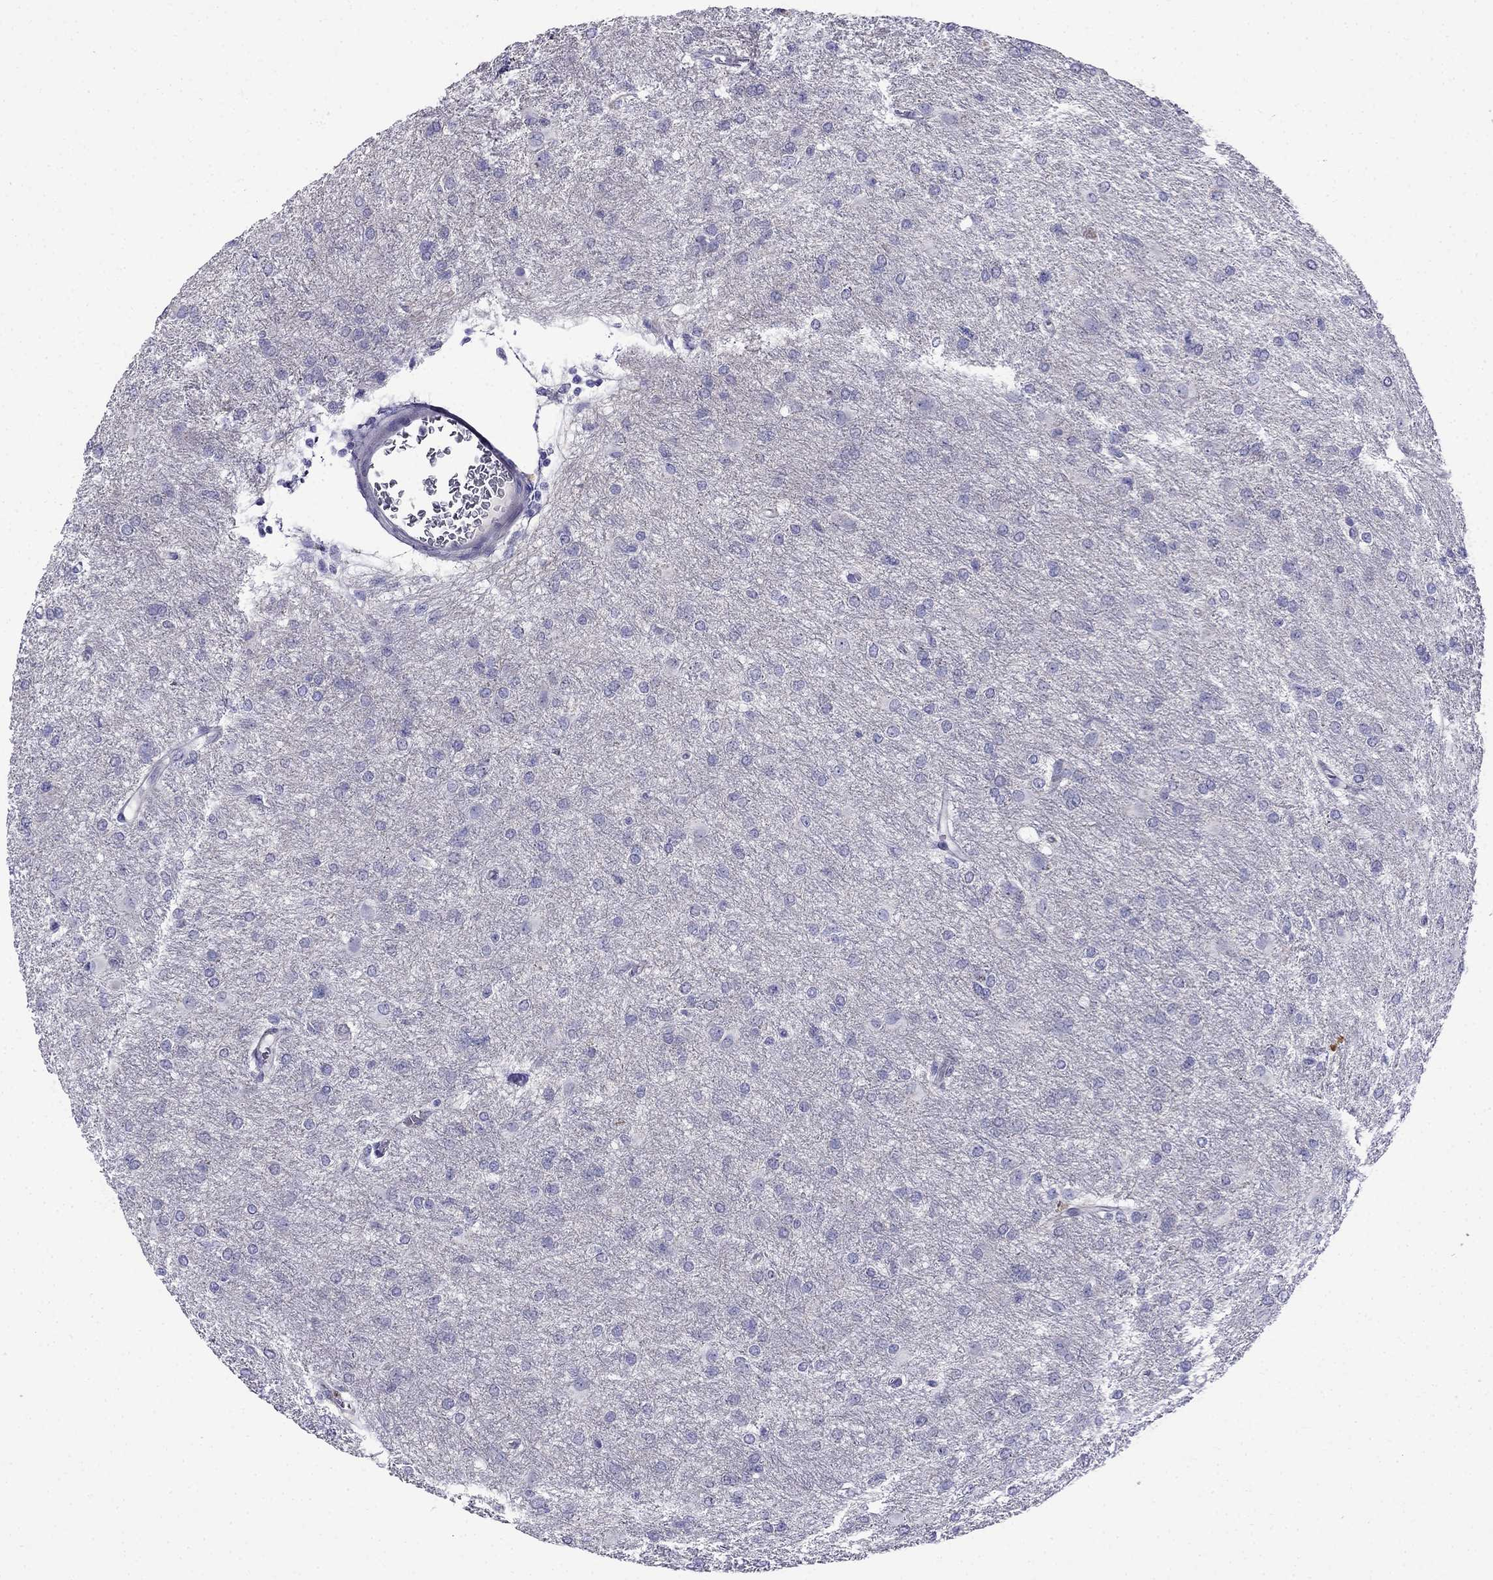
{"staining": {"intensity": "negative", "quantity": "none", "location": "none"}, "tissue": "glioma", "cell_type": "Tumor cells", "image_type": "cancer", "snomed": [{"axis": "morphology", "description": "Glioma, malignant, High grade"}, {"axis": "topography", "description": "Brain"}], "caption": "Malignant high-grade glioma was stained to show a protein in brown. There is no significant positivity in tumor cells. The staining is performed using DAB brown chromogen with nuclei counter-stained in using hematoxylin.", "gene": "PATE1", "patient": {"sex": "male", "age": 68}}